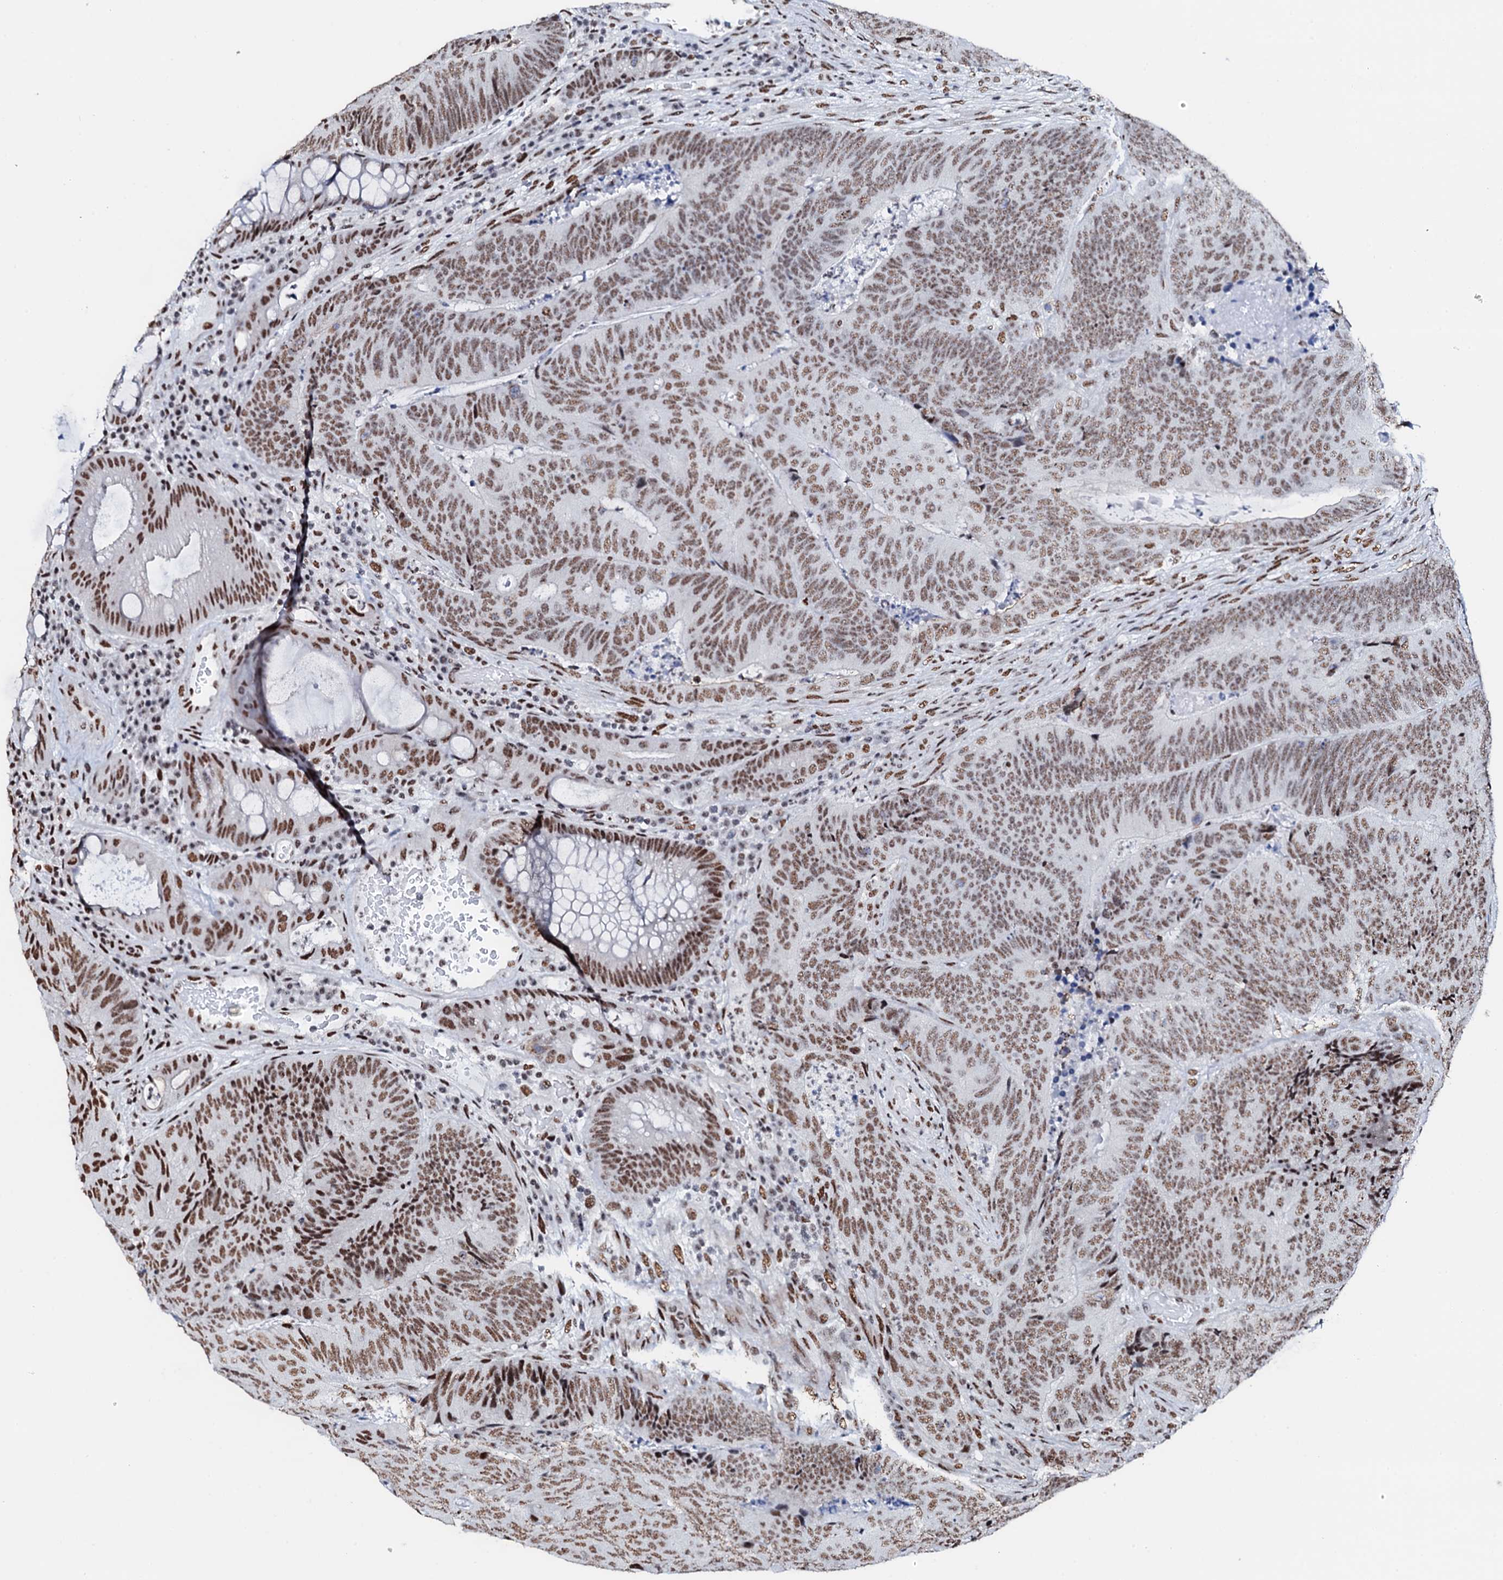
{"staining": {"intensity": "moderate", "quantity": ">75%", "location": "nuclear"}, "tissue": "colorectal cancer", "cell_type": "Tumor cells", "image_type": "cancer", "snomed": [{"axis": "morphology", "description": "Adenocarcinoma, NOS"}, {"axis": "topography", "description": "Colon"}], "caption": "This photomicrograph exhibits immunohistochemistry staining of human colorectal cancer (adenocarcinoma), with medium moderate nuclear expression in approximately >75% of tumor cells.", "gene": "NKAPD1", "patient": {"sex": "female", "age": 67}}